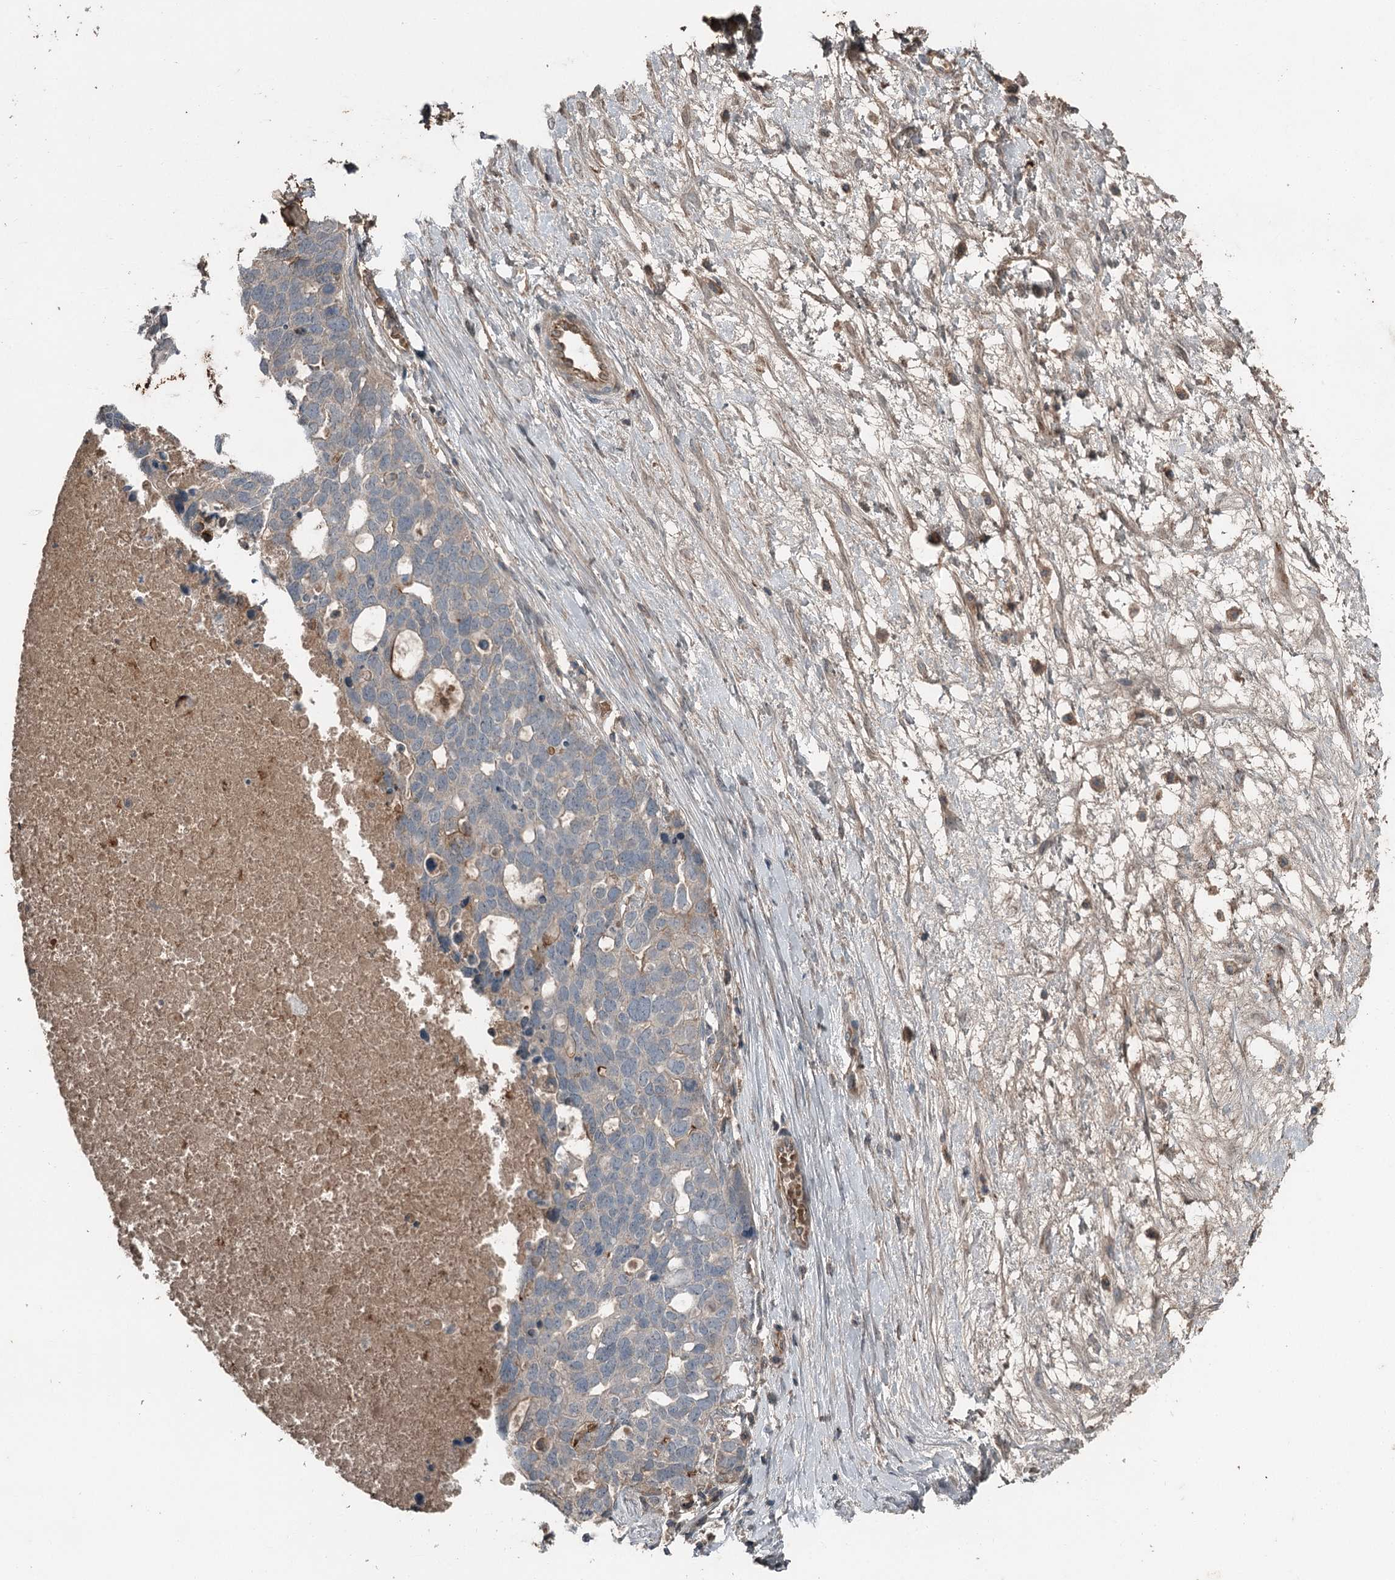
{"staining": {"intensity": "weak", "quantity": "<25%", "location": "cytoplasmic/membranous"}, "tissue": "ovarian cancer", "cell_type": "Tumor cells", "image_type": "cancer", "snomed": [{"axis": "morphology", "description": "Cystadenocarcinoma, serous, NOS"}, {"axis": "topography", "description": "Ovary"}], "caption": "Ovarian serous cystadenocarcinoma was stained to show a protein in brown. There is no significant staining in tumor cells.", "gene": "SLC39A8", "patient": {"sex": "female", "age": 54}}